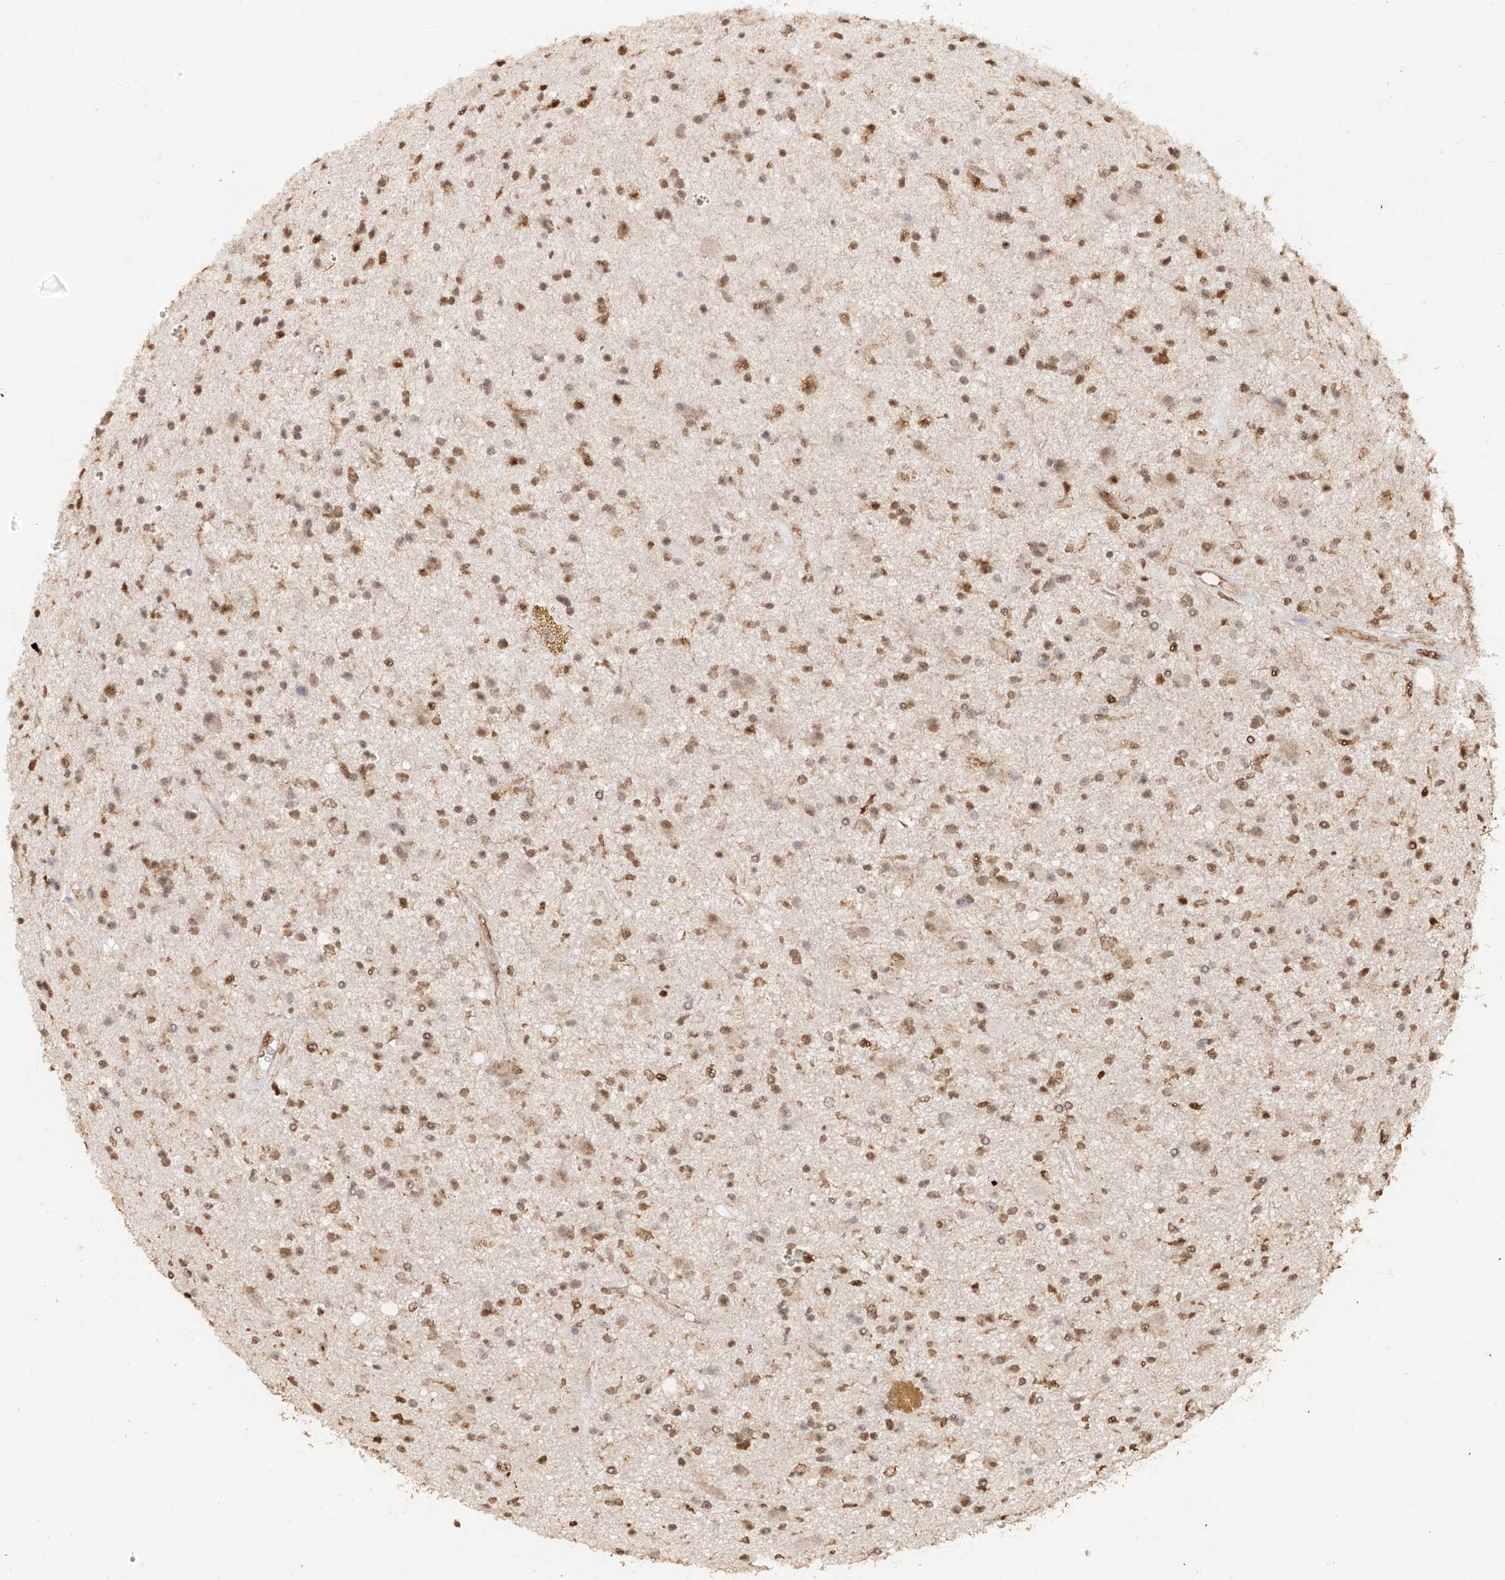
{"staining": {"intensity": "moderate", "quantity": ">75%", "location": "nuclear"}, "tissue": "glioma", "cell_type": "Tumor cells", "image_type": "cancer", "snomed": [{"axis": "morphology", "description": "Glioma, malignant, High grade"}, {"axis": "topography", "description": "Brain"}], "caption": "Protein expression analysis of human glioma reveals moderate nuclear expression in about >75% of tumor cells. The protein is stained brown, and the nuclei are stained in blue (DAB IHC with brightfield microscopy, high magnification).", "gene": "TIGAR", "patient": {"sex": "male", "age": 33}}